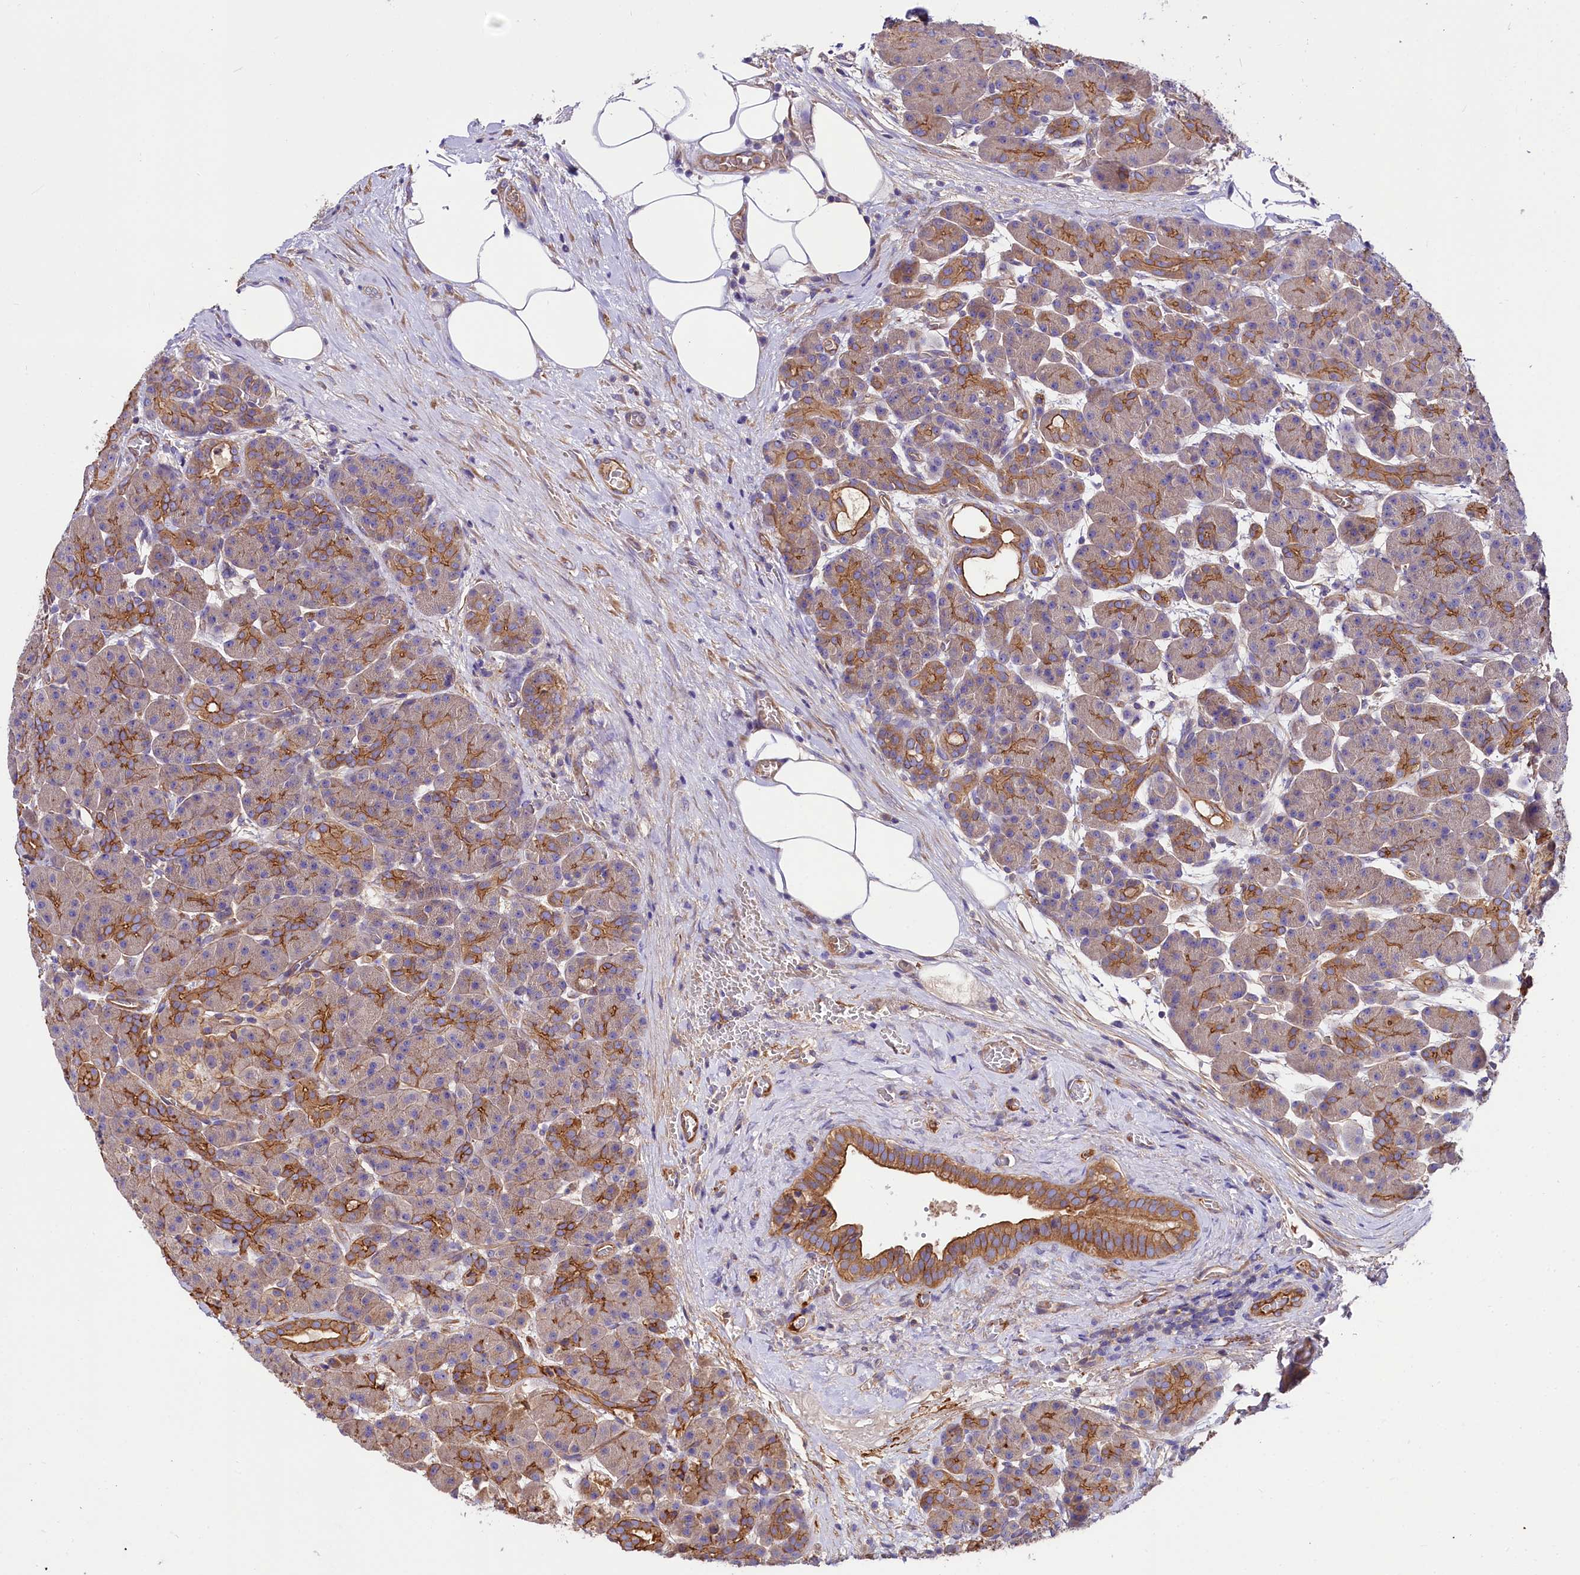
{"staining": {"intensity": "moderate", "quantity": "25%-75%", "location": "cytoplasmic/membranous"}, "tissue": "pancreas", "cell_type": "Exocrine glandular cells", "image_type": "normal", "snomed": [{"axis": "morphology", "description": "Normal tissue, NOS"}, {"axis": "topography", "description": "Pancreas"}], "caption": "Normal pancreas exhibits moderate cytoplasmic/membranous staining in approximately 25%-75% of exocrine glandular cells, visualized by immunohistochemistry.", "gene": "FCHSD2", "patient": {"sex": "male", "age": 63}}